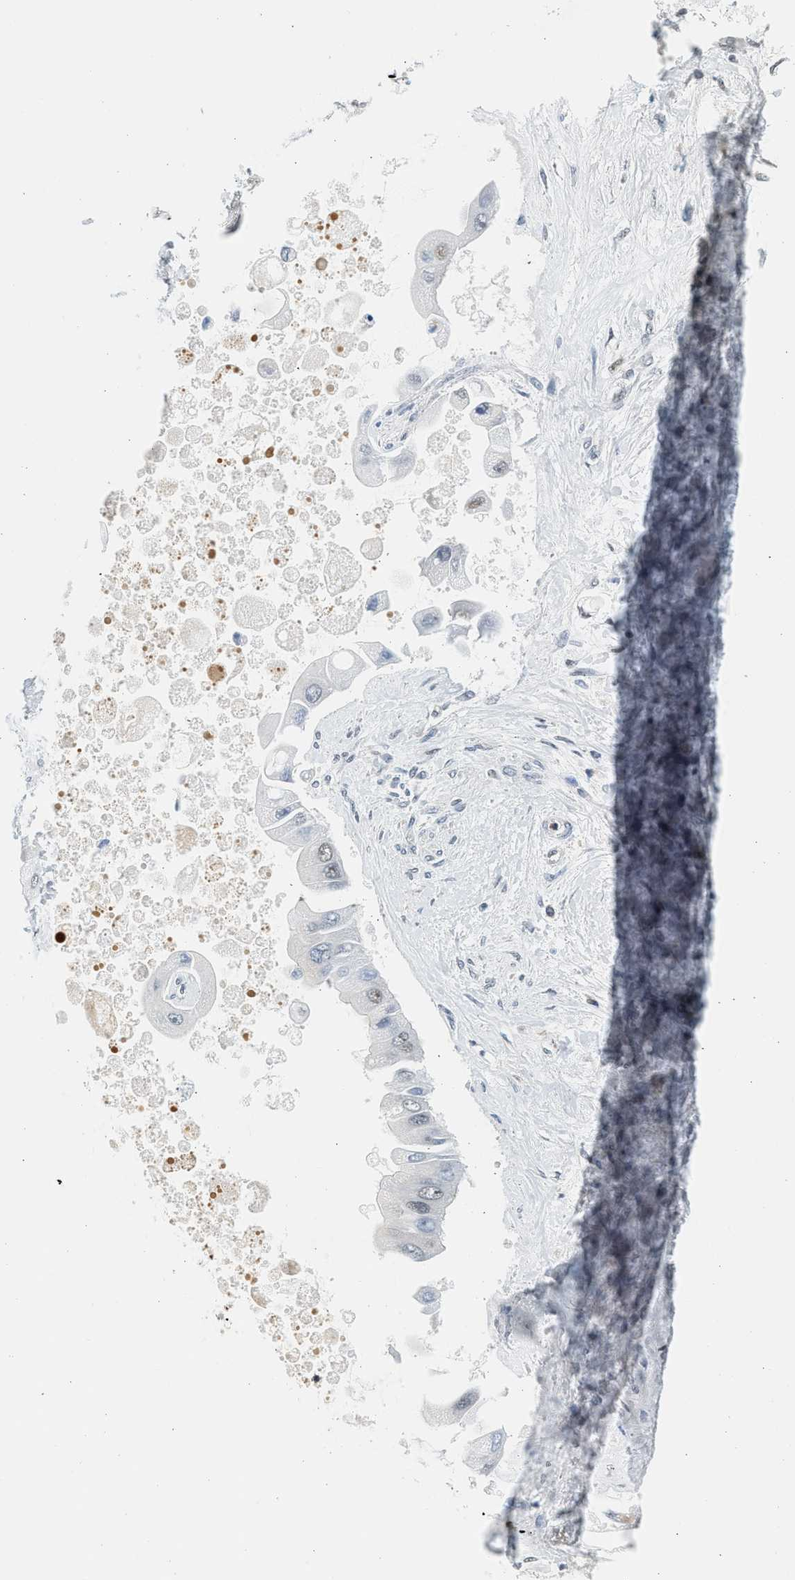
{"staining": {"intensity": "weak", "quantity": "<25%", "location": "nuclear"}, "tissue": "liver cancer", "cell_type": "Tumor cells", "image_type": "cancer", "snomed": [{"axis": "morphology", "description": "Cholangiocarcinoma"}, {"axis": "topography", "description": "Liver"}], "caption": "Human liver cancer (cholangiocarcinoma) stained for a protein using immunohistochemistry (IHC) displays no expression in tumor cells.", "gene": "HIPK1", "patient": {"sex": "male", "age": 50}}